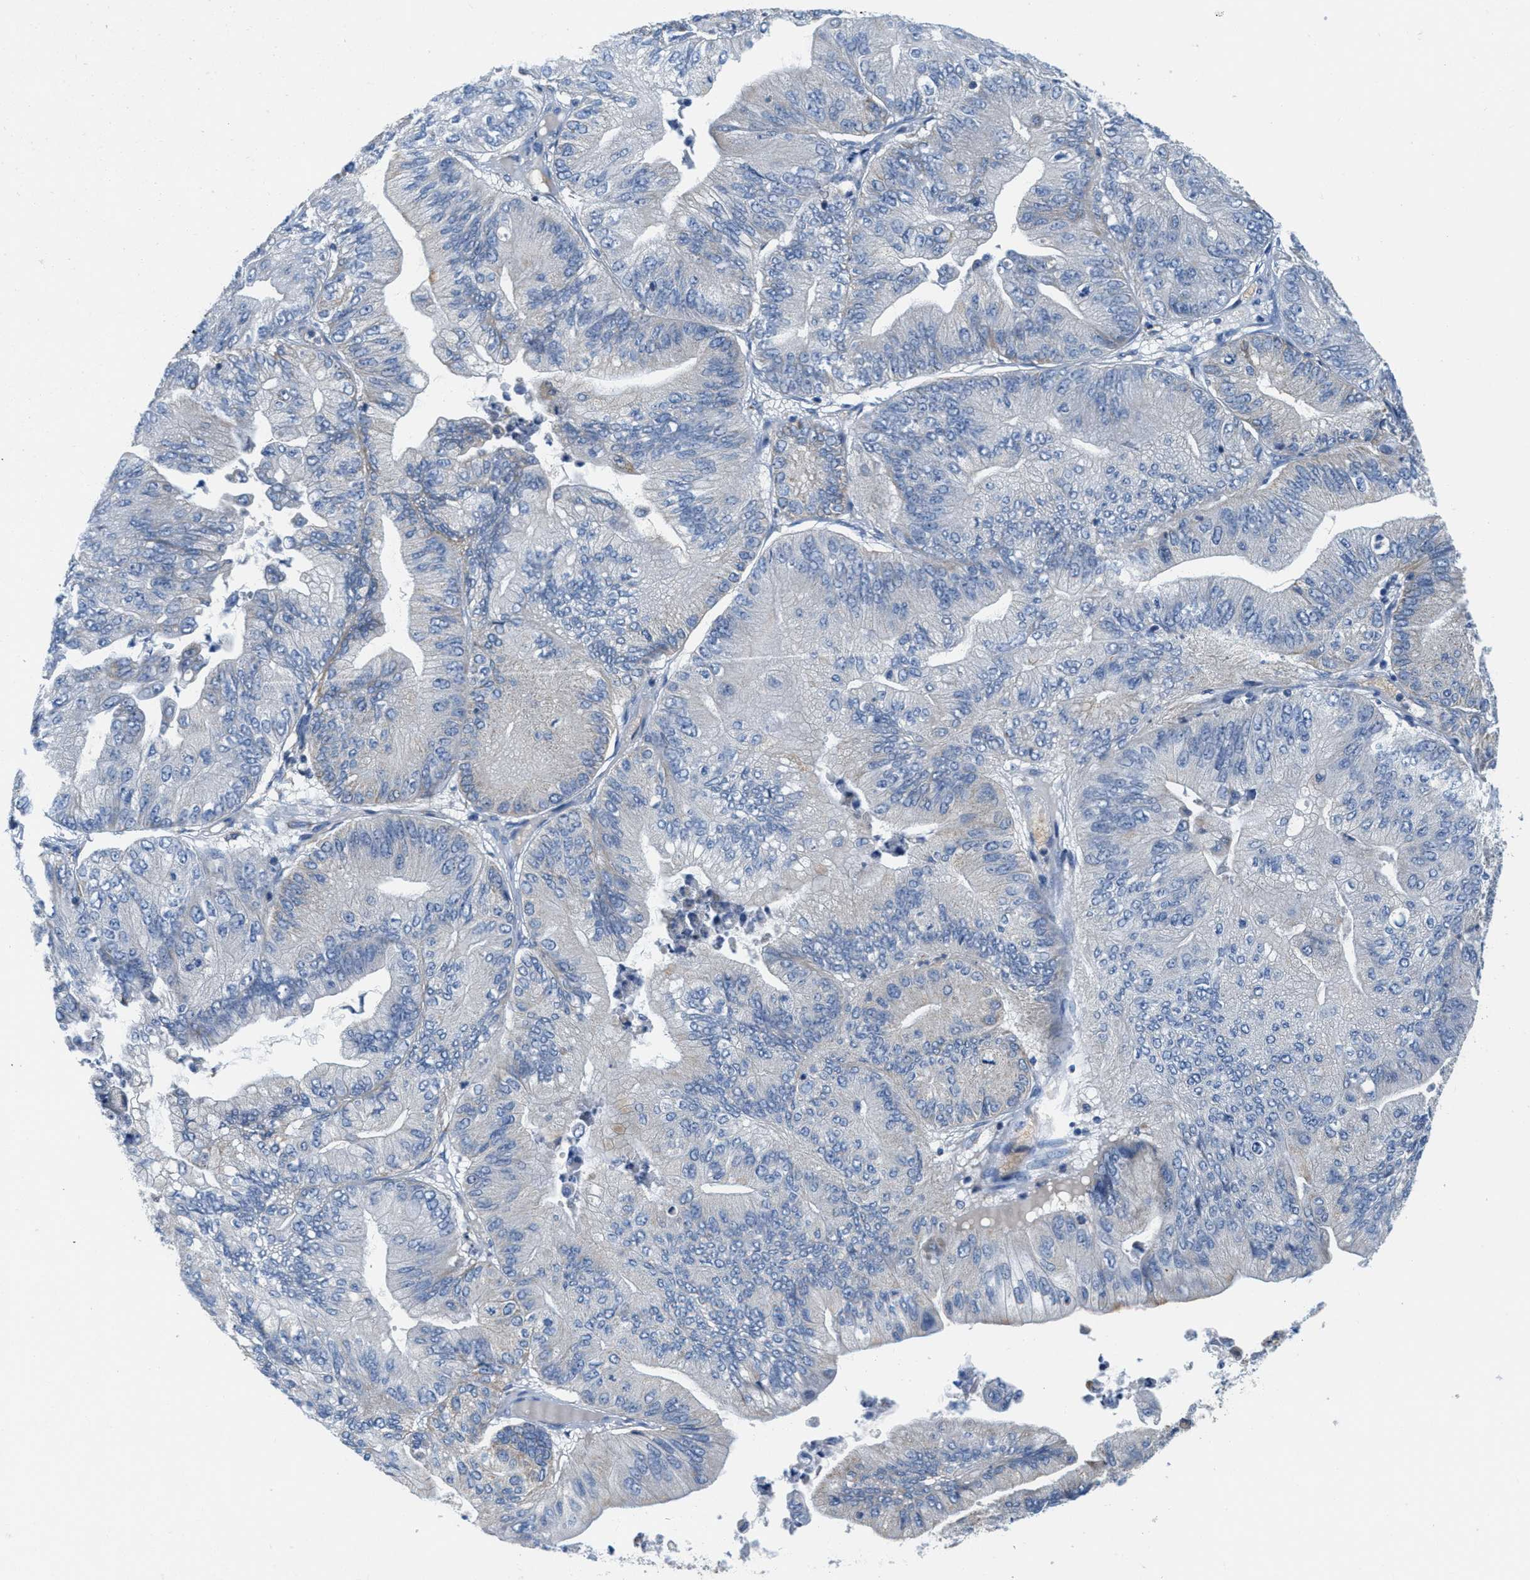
{"staining": {"intensity": "weak", "quantity": "25%-75%", "location": "cytoplasmic/membranous"}, "tissue": "ovarian cancer", "cell_type": "Tumor cells", "image_type": "cancer", "snomed": [{"axis": "morphology", "description": "Cystadenocarcinoma, mucinous, NOS"}, {"axis": "topography", "description": "Ovary"}], "caption": "Ovarian mucinous cystadenocarcinoma tissue reveals weak cytoplasmic/membranous staining in about 25%-75% of tumor cells, visualized by immunohistochemistry. The protein of interest is shown in brown color, while the nuclei are stained blue.", "gene": "KCNJ5", "patient": {"sex": "female", "age": 61}}